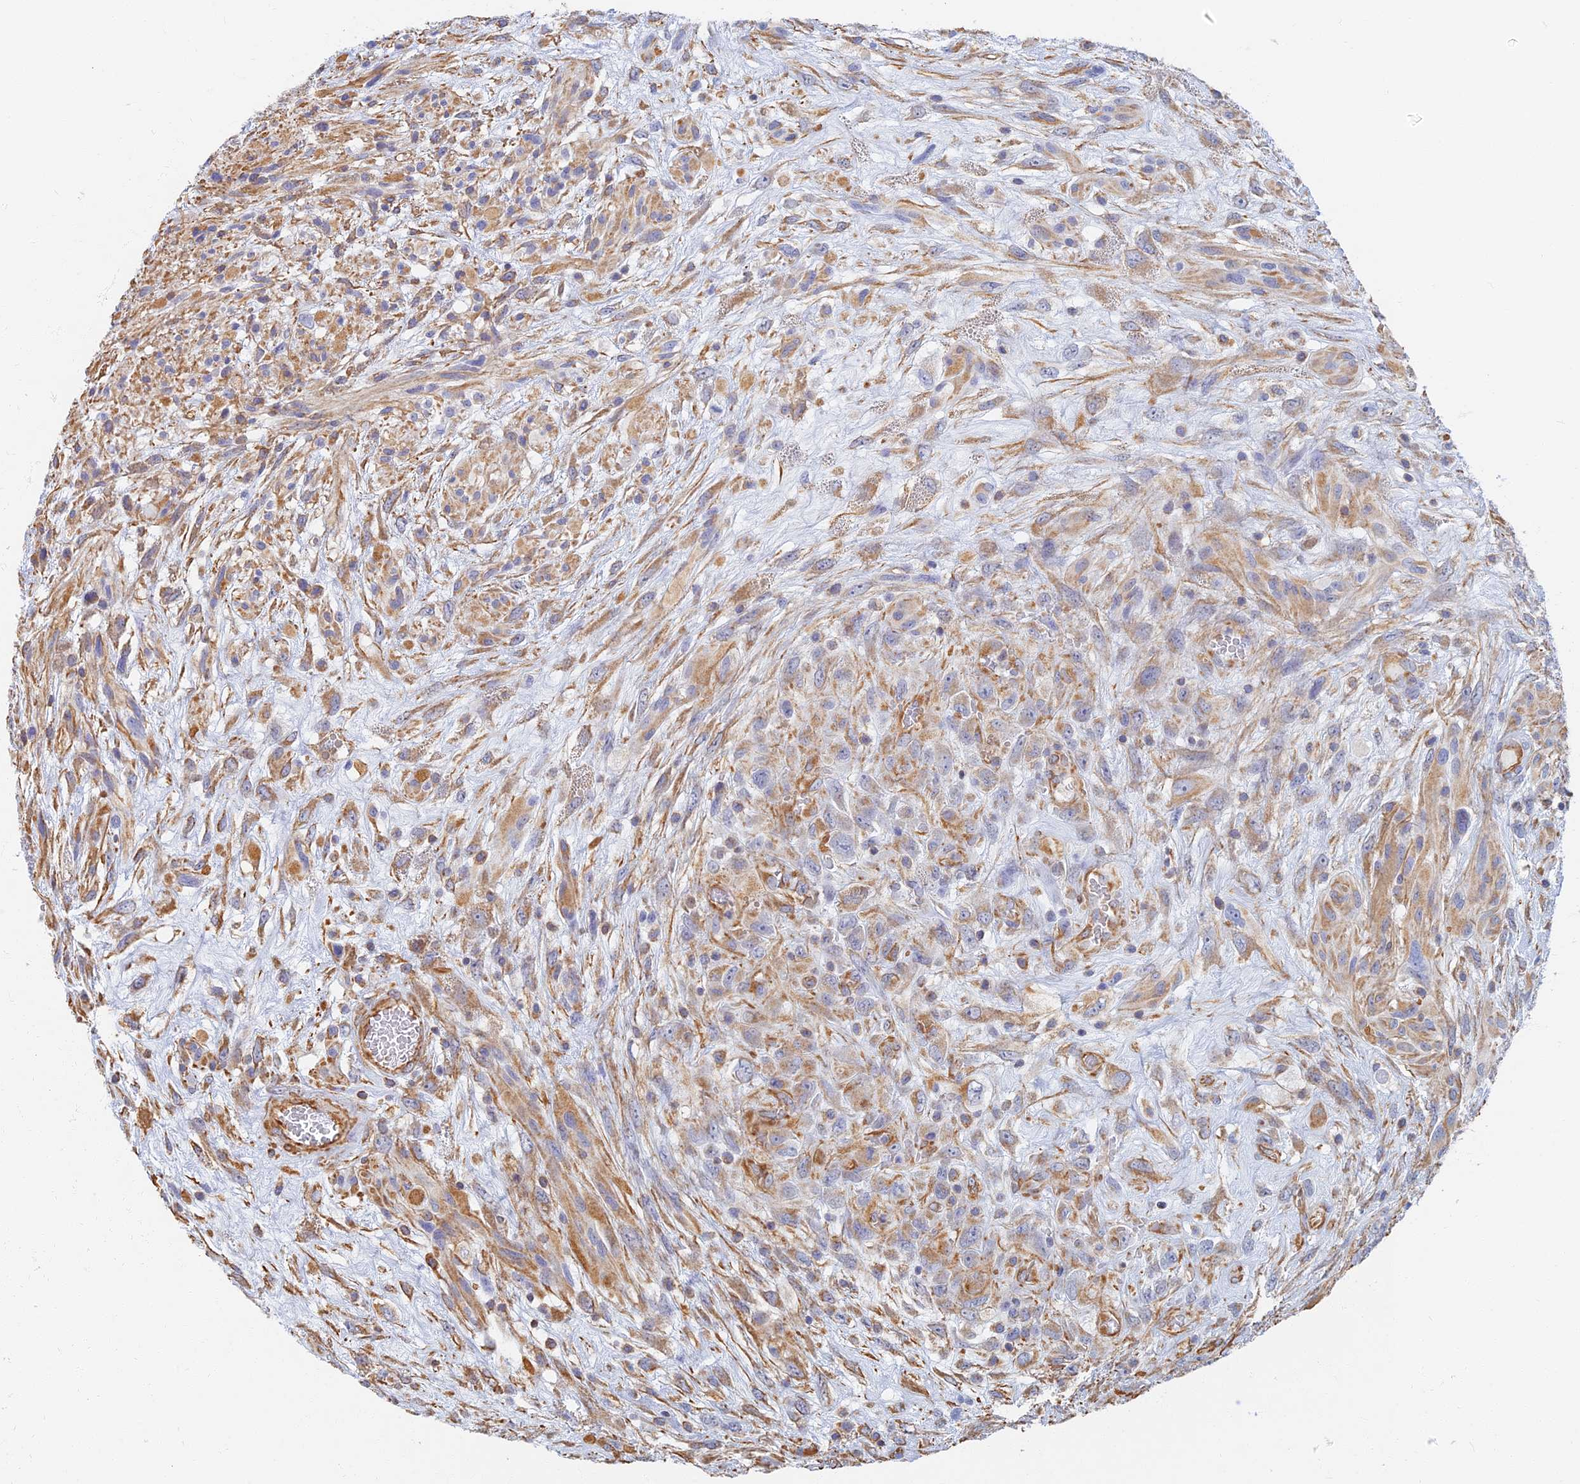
{"staining": {"intensity": "negative", "quantity": "none", "location": "none"}, "tissue": "glioma", "cell_type": "Tumor cells", "image_type": "cancer", "snomed": [{"axis": "morphology", "description": "Glioma, malignant, High grade"}, {"axis": "topography", "description": "Brain"}], "caption": "Immunohistochemistry micrograph of malignant glioma (high-grade) stained for a protein (brown), which reveals no staining in tumor cells.", "gene": "RMC1", "patient": {"sex": "male", "age": 61}}